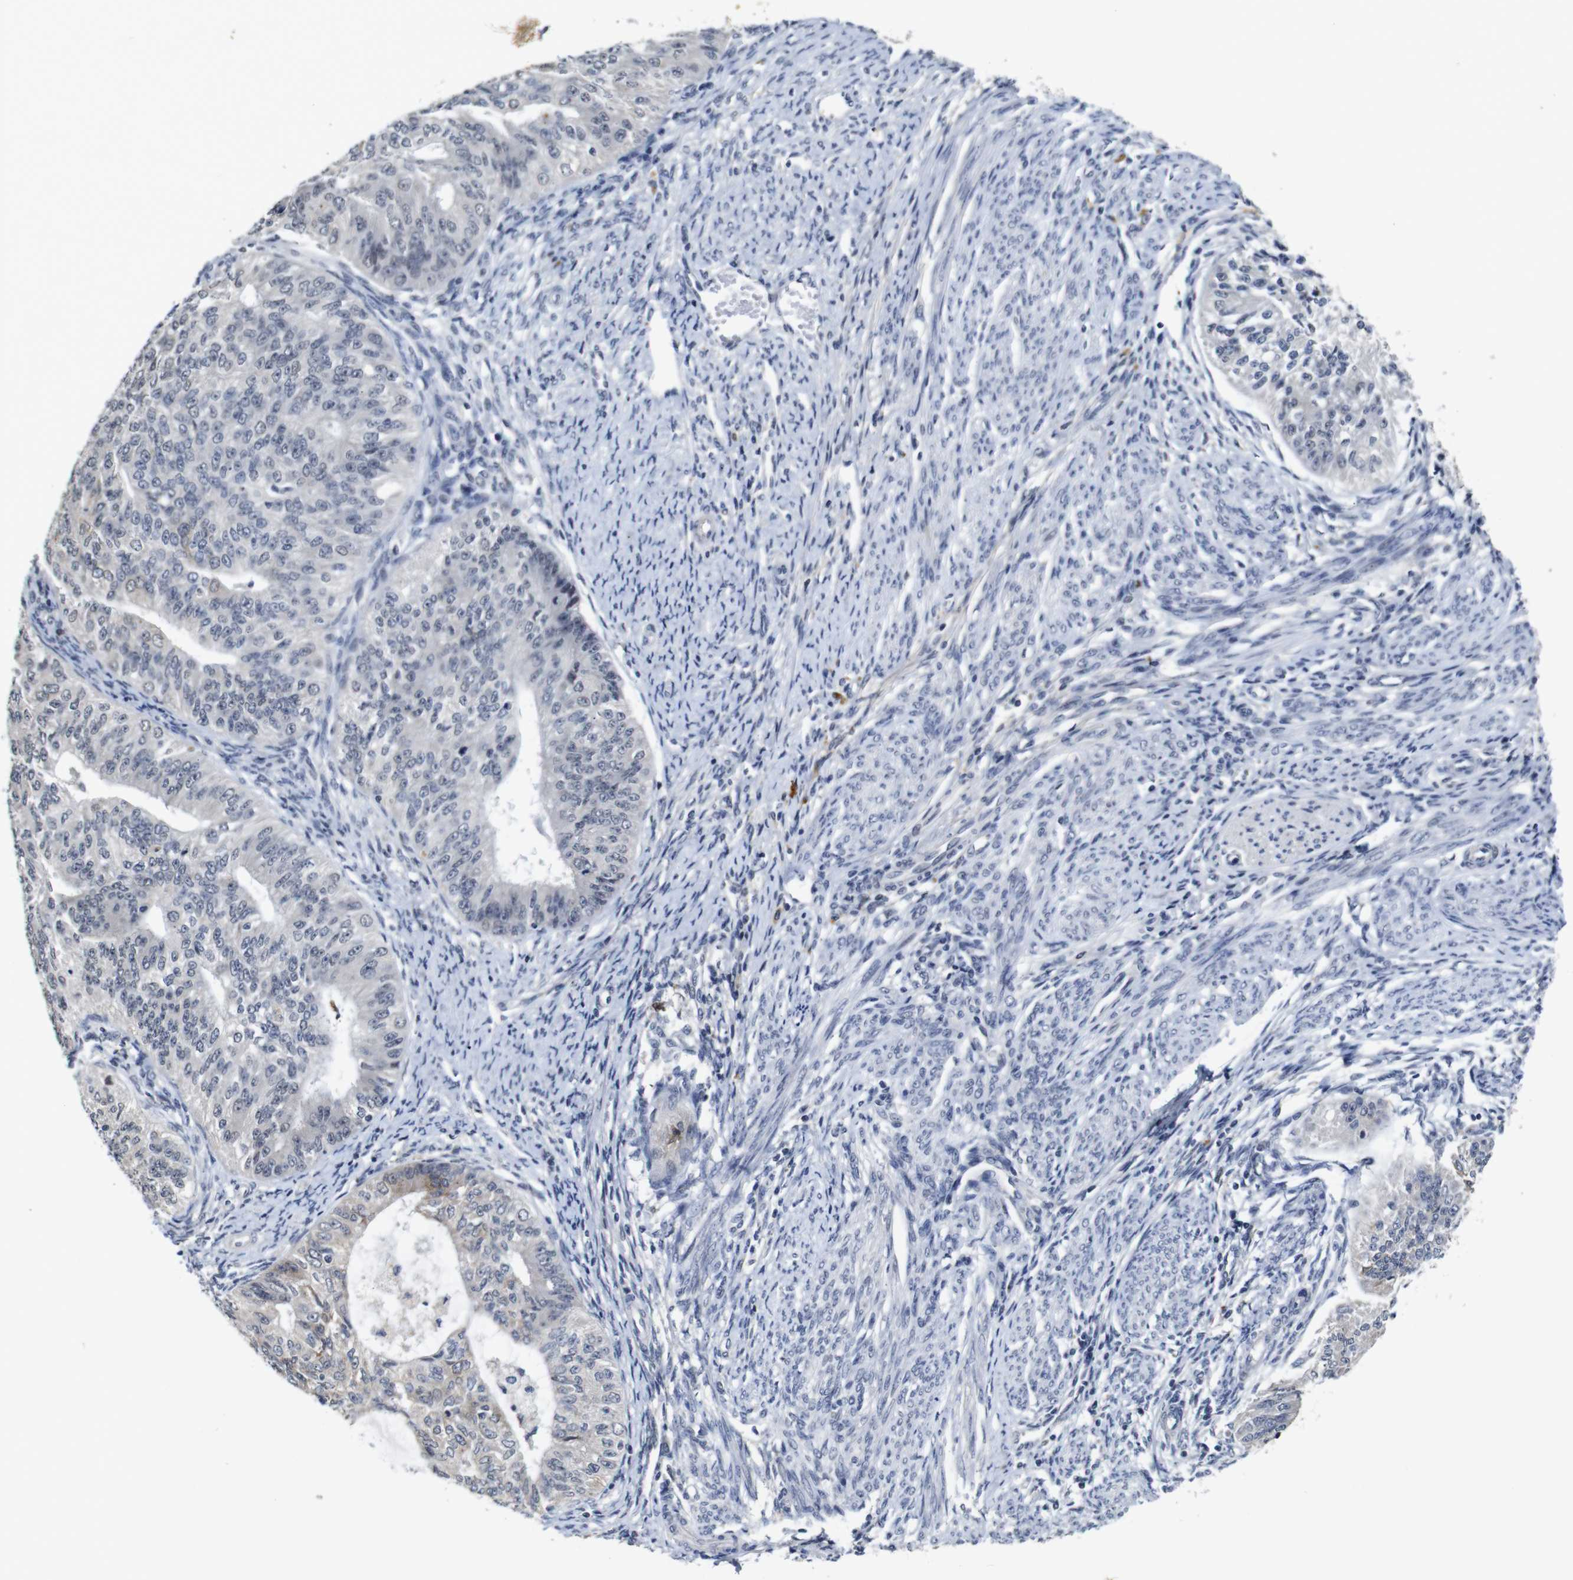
{"staining": {"intensity": "negative", "quantity": "none", "location": "none"}, "tissue": "endometrial cancer", "cell_type": "Tumor cells", "image_type": "cancer", "snomed": [{"axis": "morphology", "description": "Adenocarcinoma, NOS"}, {"axis": "topography", "description": "Endometrium"}], "caption": "Immunohistochemistry (IHC) photomicrograph of neoplastic tissue: human adenocarcinoma (endometrial) stained with DAB reveals no significant protein expression in tumor cells.", "gene": "NTRK3", "patient": {"sex": "female", "age": 32}}